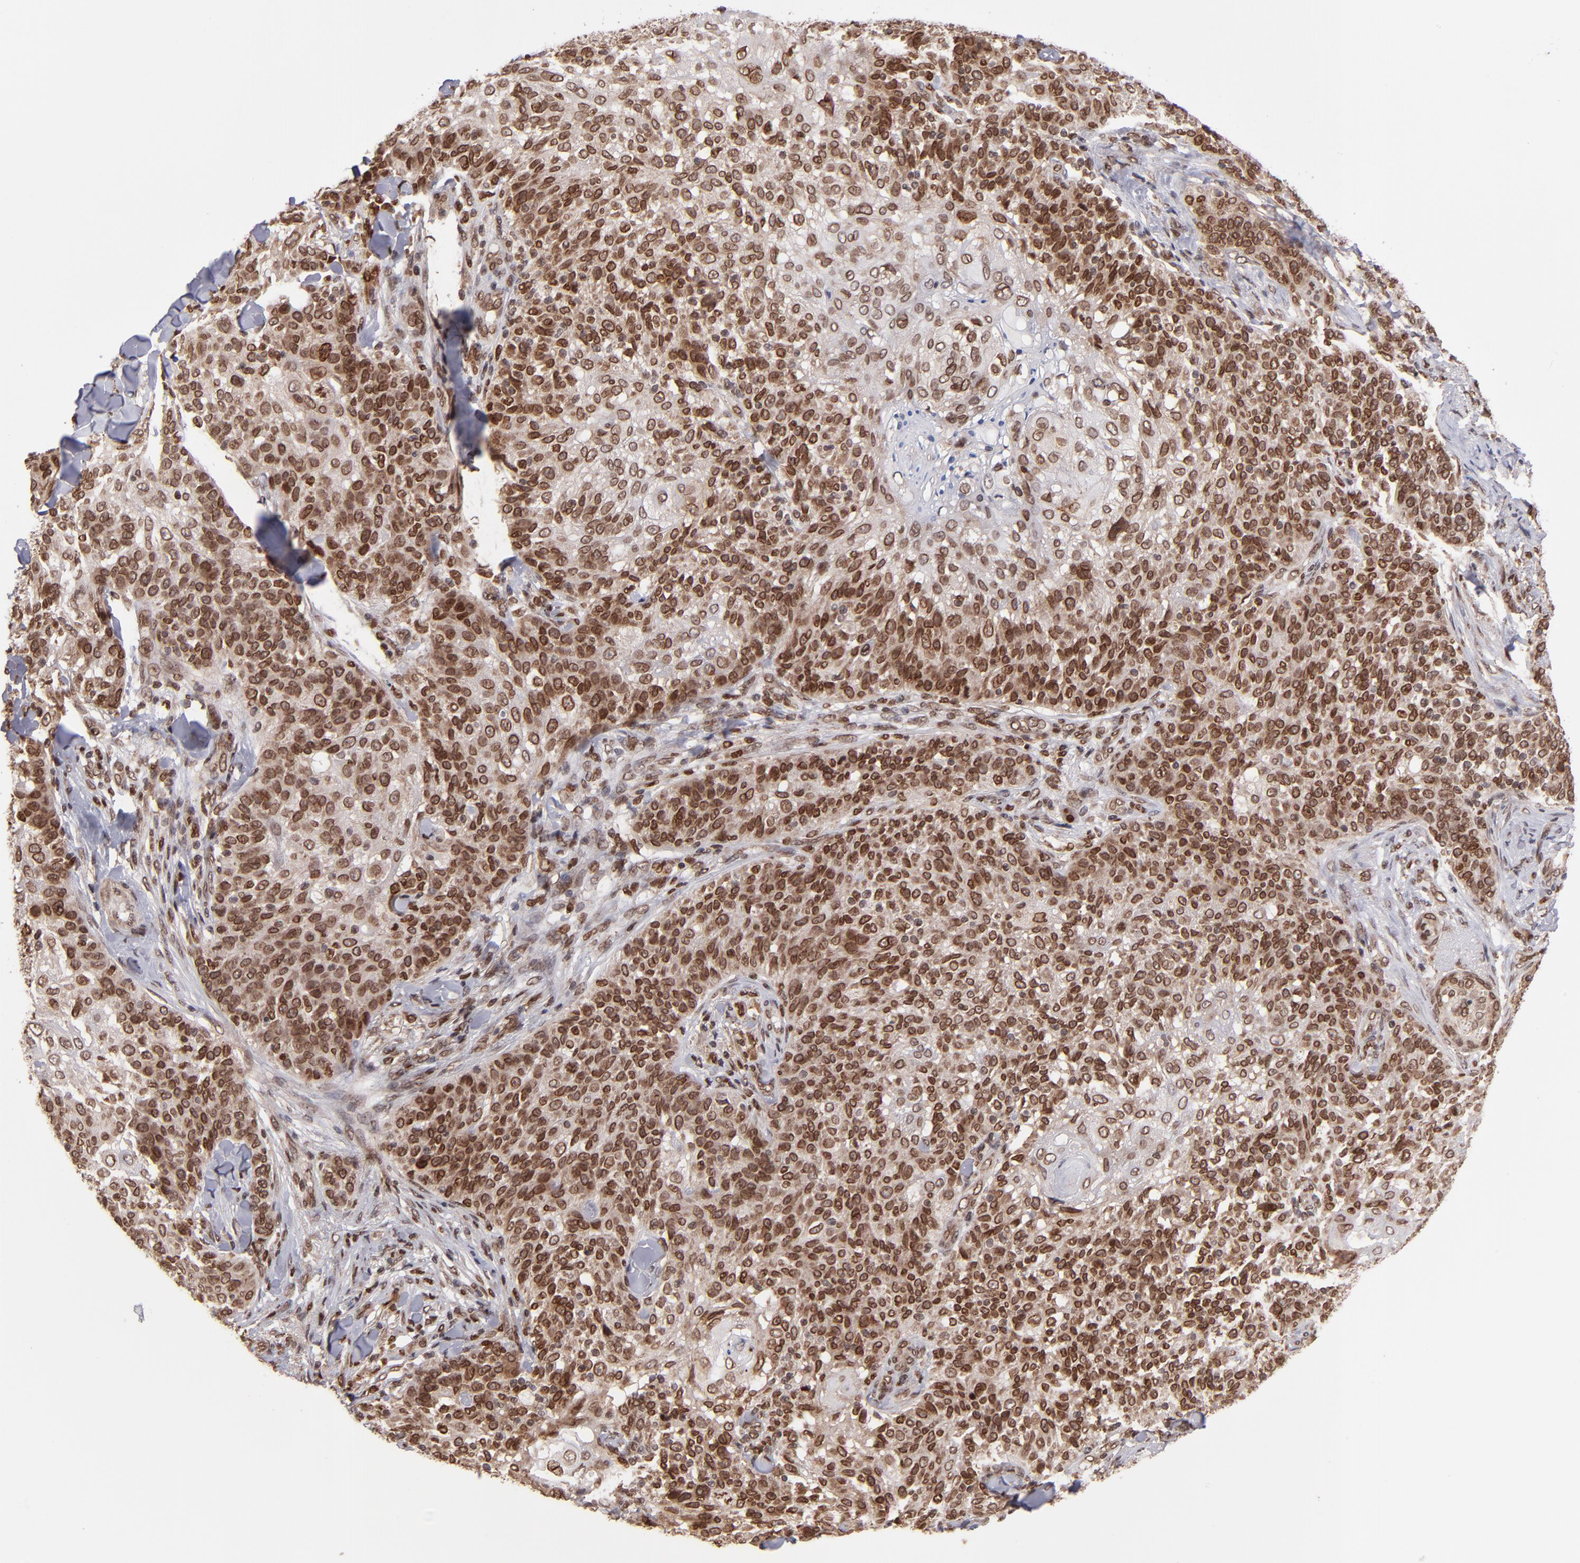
{"staining": {"intensity": "strong", "quantity": ">75%", "location": "cytoplasmic/membranous,nuclear"}, "tissue": "skin cancer", "cell_type": "Tumor cells", "image_type": "cancer", "snomed": [{"axis": "morphology", "description": "Normal tissue, NOS"}, {"axis": "morphology", "description": "Squamous cell carcinoma, NOS"}, {"axis": "topography", "description": "Skin"}], "caption": "DAB (3,3'-diaminobenzidine) immunohistochemical staining of skin cancer shows strong cytoplasmic/membranous and nuclear protein positivity in about >75% of tumor cells.", "gene": "TOP1MT", "patient": {"sex": "female", "age": 83}}